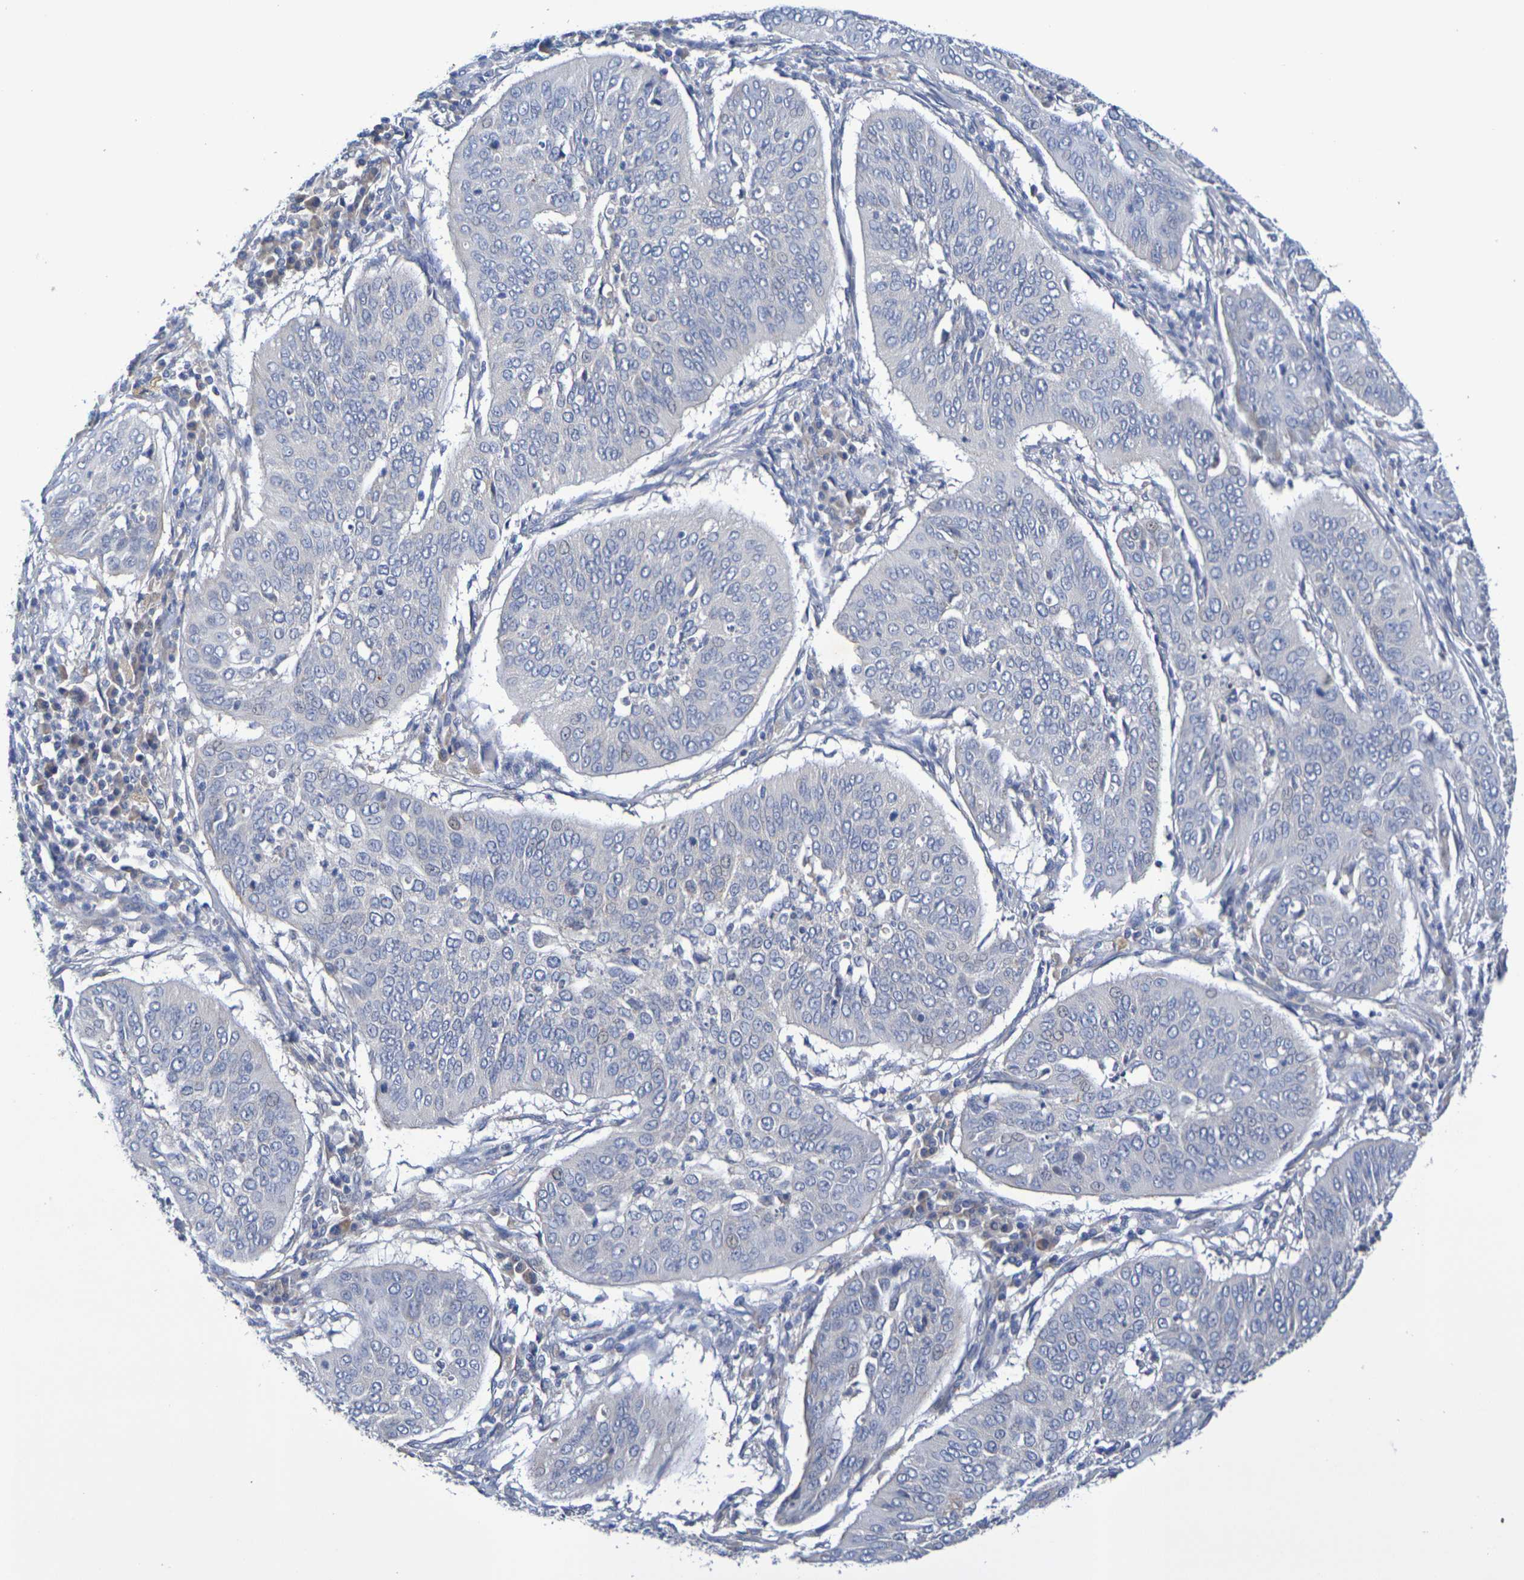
{"staining": {"intensity": "negative", "quantity": "none", "location": "none"}, "tissue": "cervical cancer", "cell_type": "Tumor cells", "image_type": "cancer", "snomed": [{"axis": "morphology", "description": "Normal tissue, NOS"}, {"axis": "morphology", "description": "Squamous cell carcinoma, NOS"}, {"axis": "topography", "description": "Cervix"}], "caption": "The IHC photomicrograph has no significant expression in tumor cells of cervical cancer (squamous cell carcinoma) tissue.", "gene": "SDC4", "patient": {"sex": "female", "age": 39}}